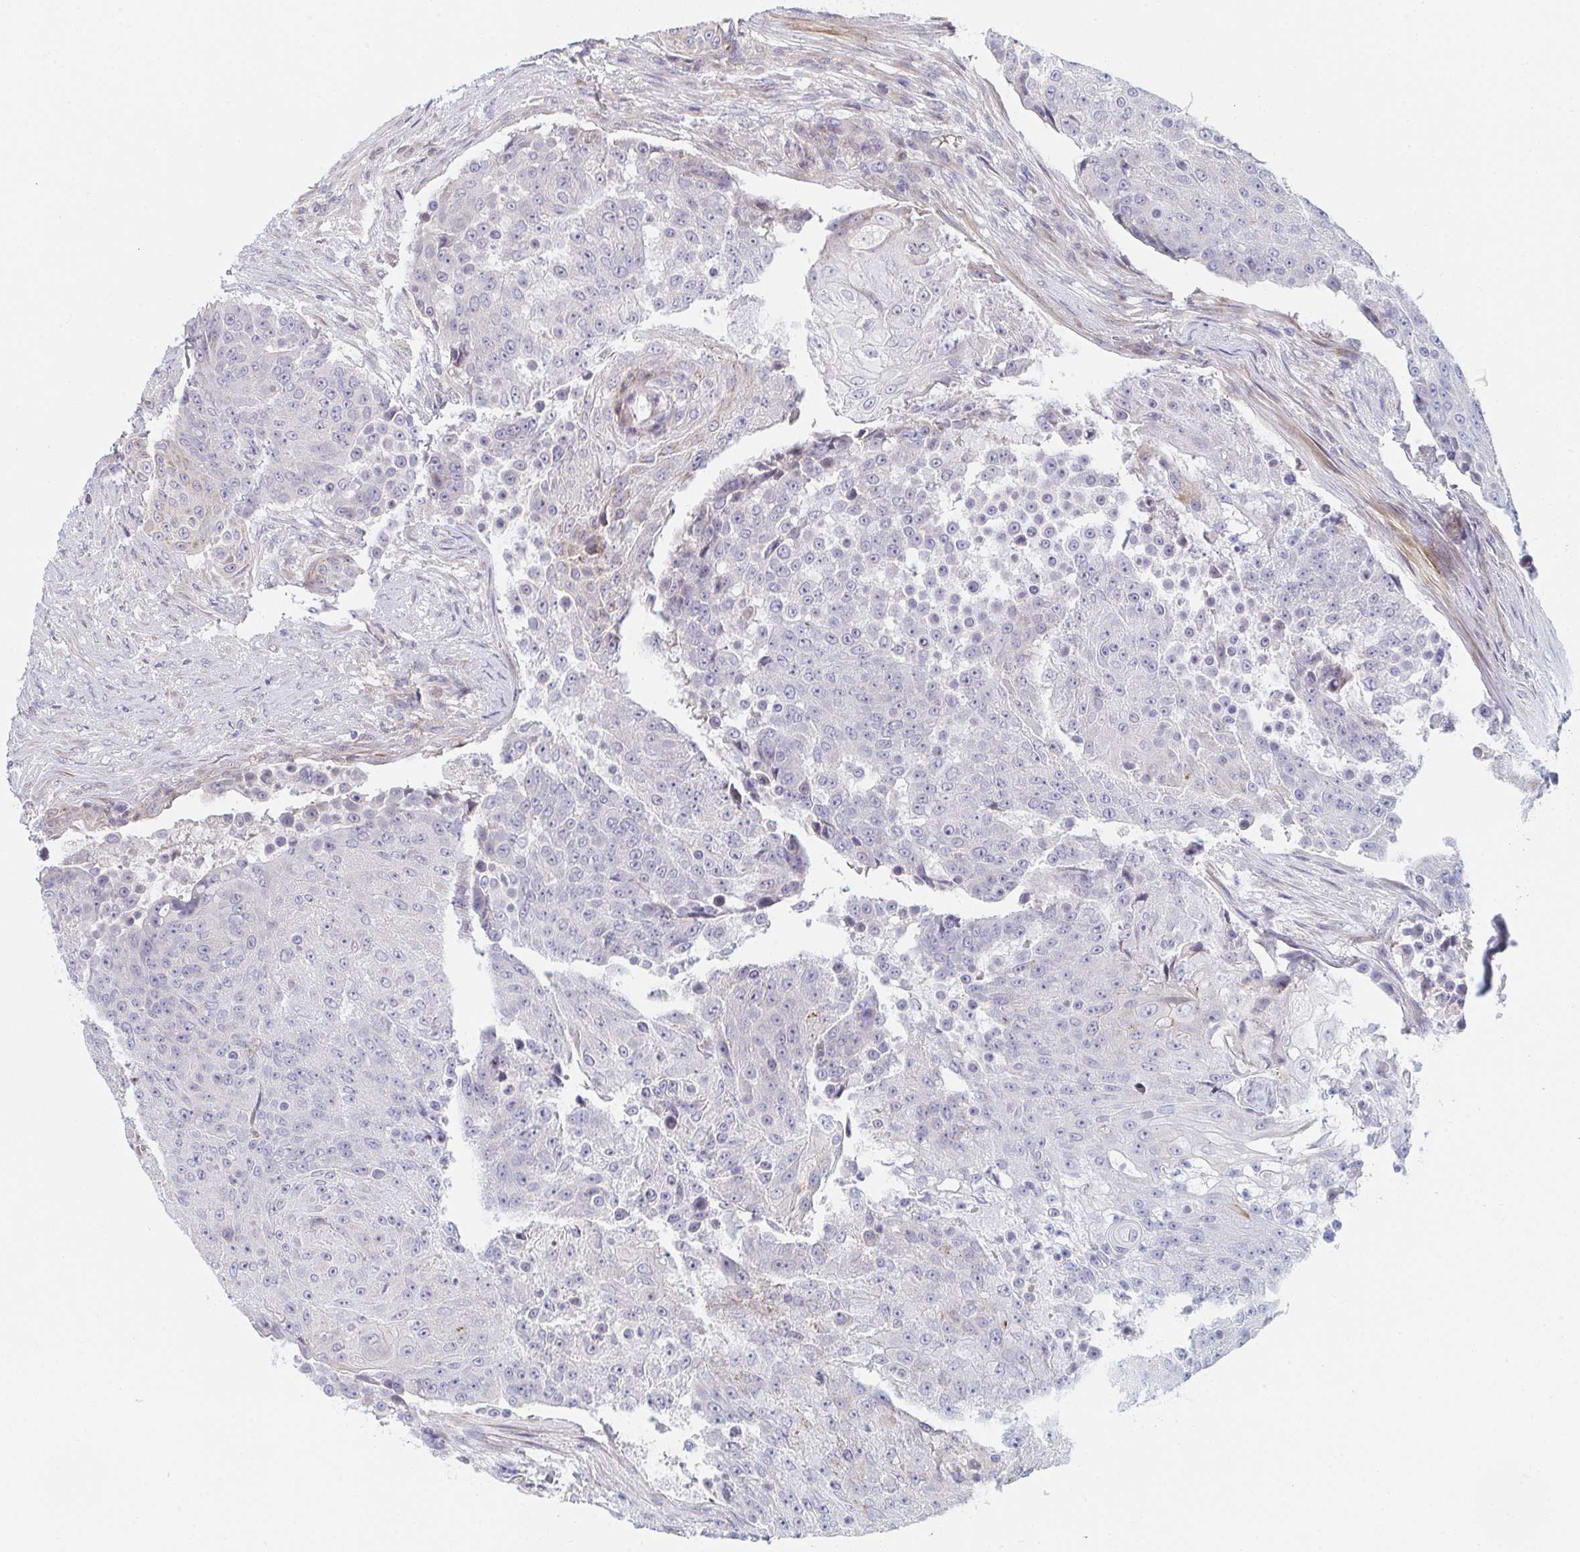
{"staining": {"intensity": "negative", "quantity": "none", "location": "none"}, "tissue": "urothelial cancer", "cell_type": "Tumor cells", "image_type": "cancer", "snomed": [{"axis": "morphology", "description": "Urothelial carcinoma, High grade"}, {"axis": "topography", "description": "Urinary bladder"}], "caption": "Image shows no protein staining in tumor cells of urothelial carcinoma (high-grade) tissue.", "gene": "TNFSF4", "patient": {"sex": "female", "age": 63}}